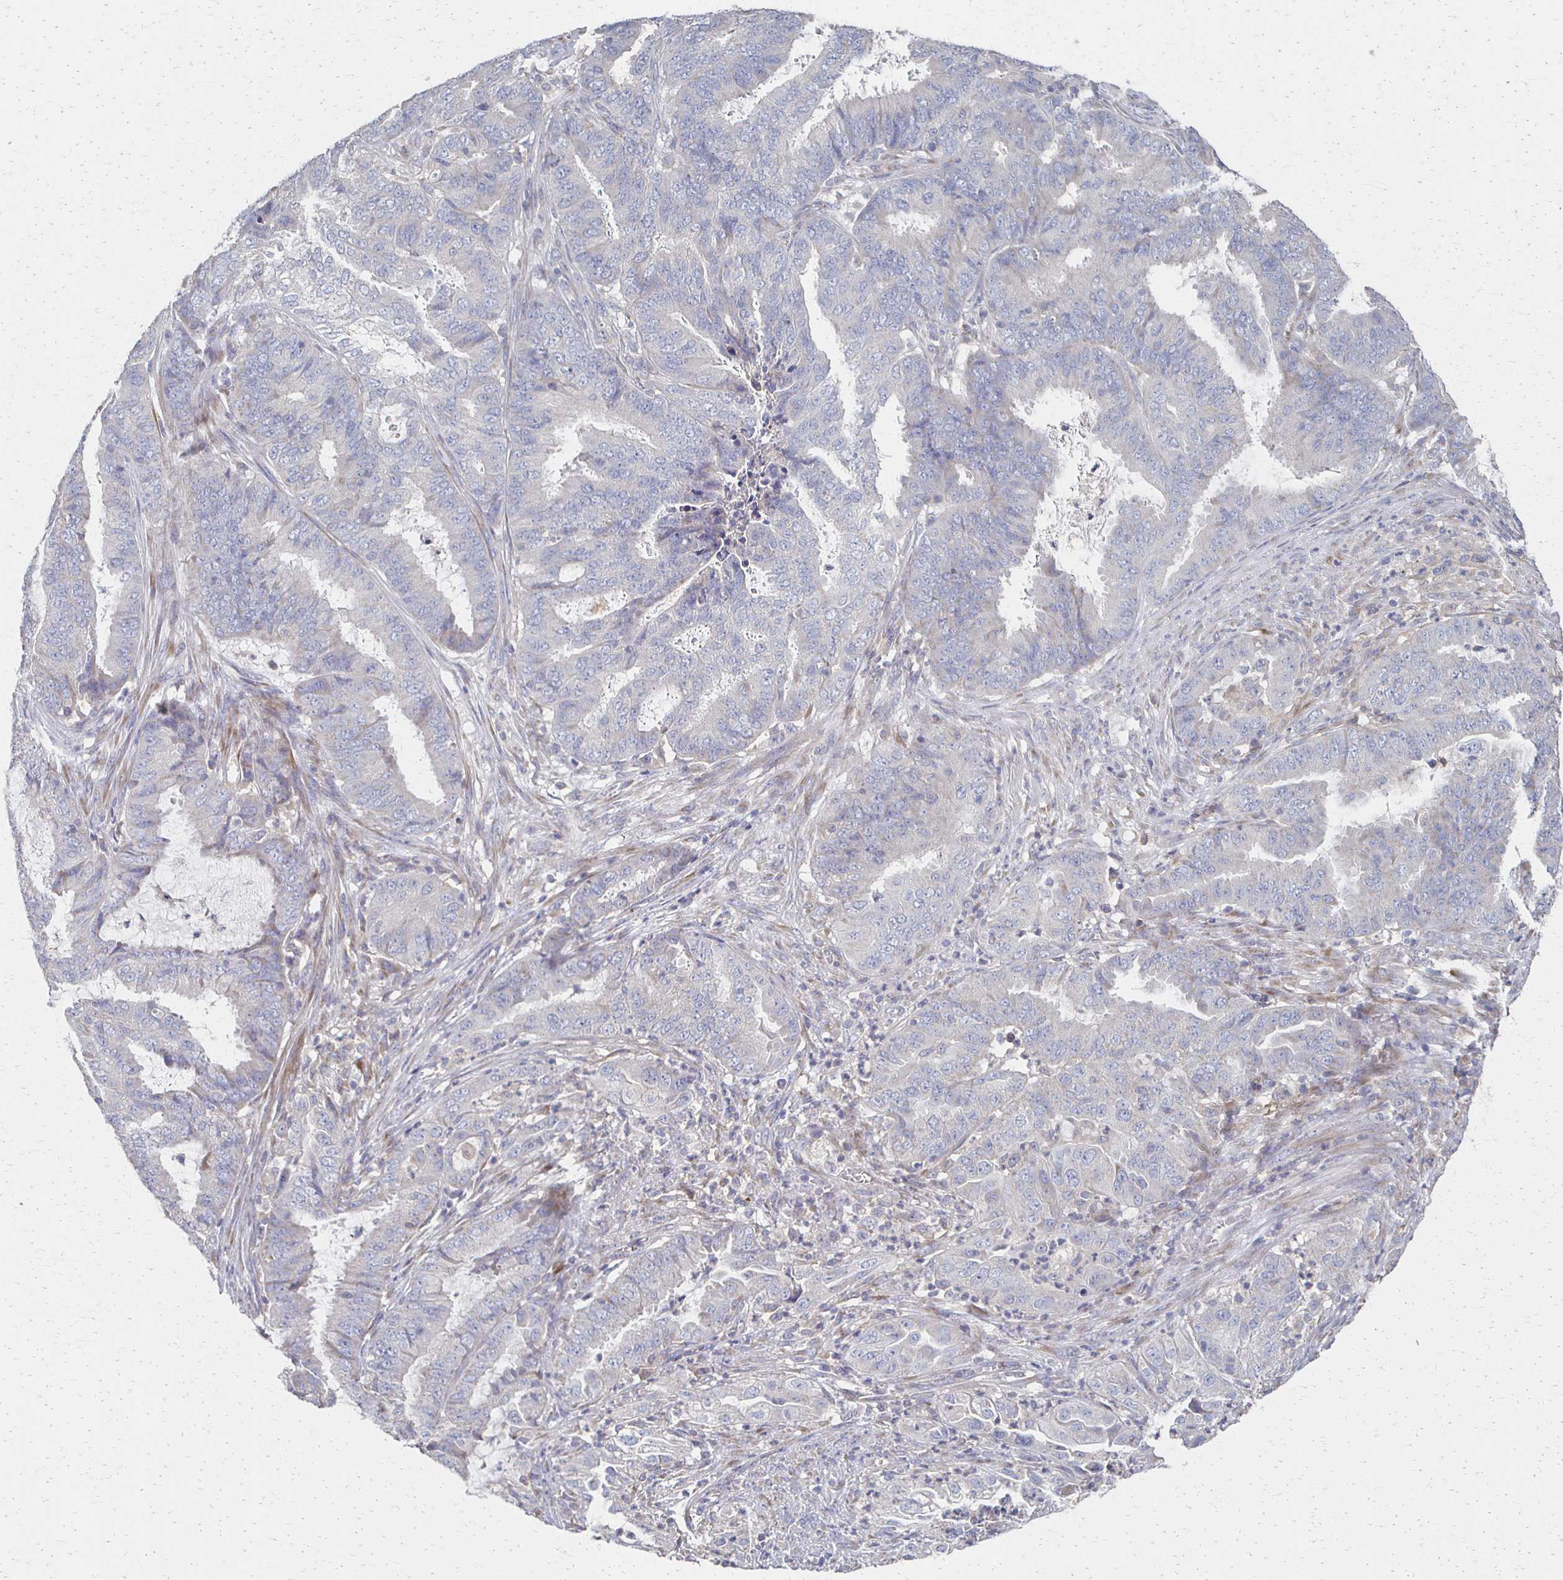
{"staining": {"intensity": "negative", "quantity": "none", "location": "none"}, "tissue": "endometrial cancer", "cell_type": "Tumor cells", "image_type": "cancer", "snomed": [{"axis": "morphology", "description": "Adenocarcinoma, NOS"}, {"axis": "topography", "description": "Endometrium"}], "caption": "The micrograph reveals no significant expression in tumor cells of endometrial adenocarcinoma. The staining was performed using DAB to visualize the protein expression in brown, while the nuclei were stained in blue with hematoxylin (Magnification: 20x).", "gene": "CX3CR1", "patient": {"sex": "female", "age": 51}}